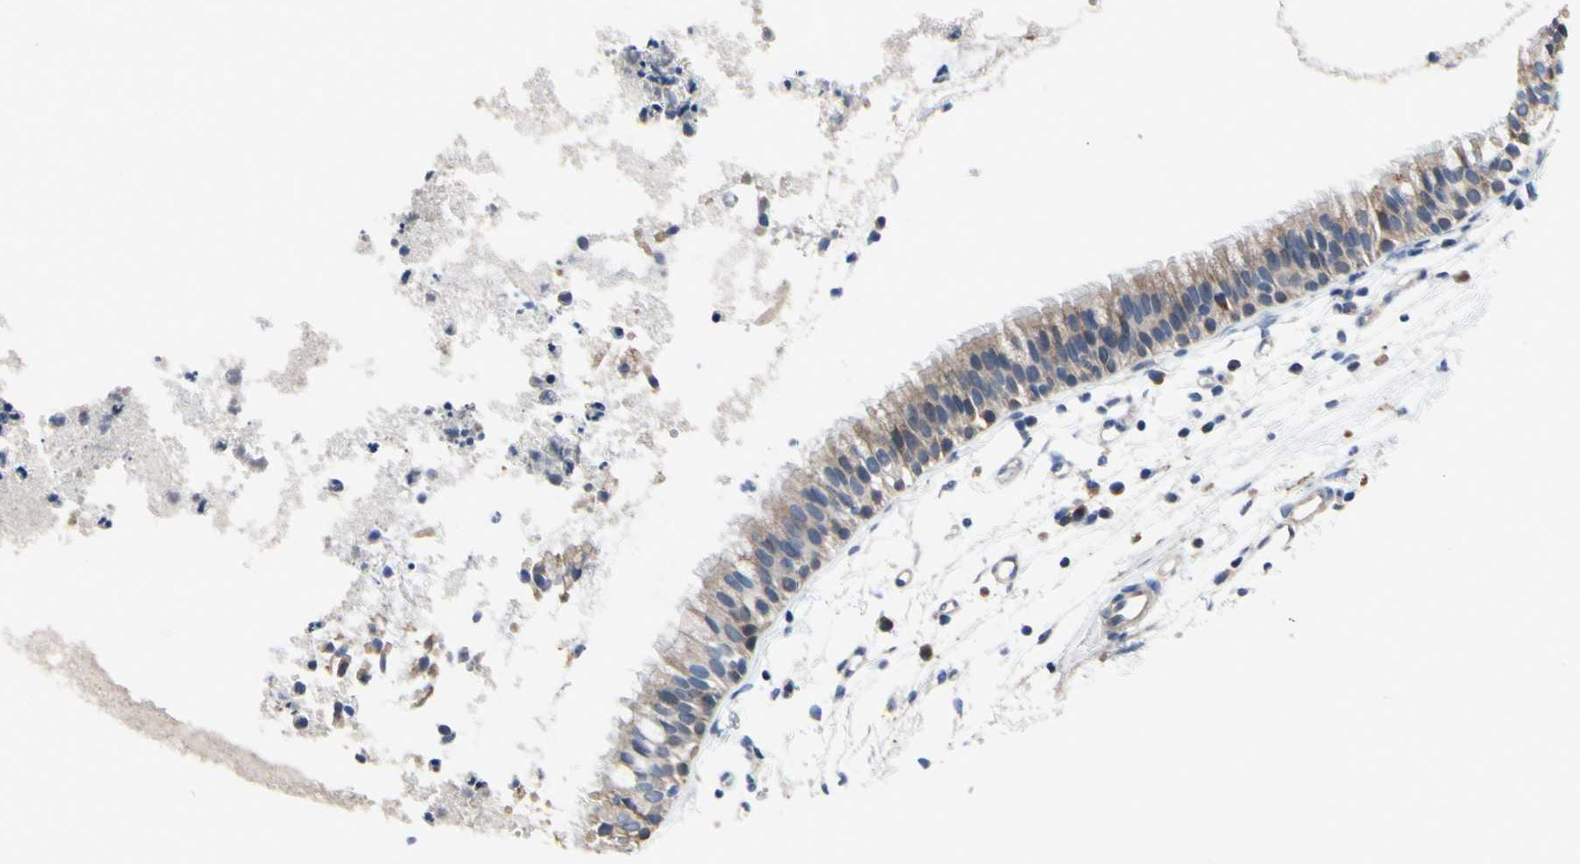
{"staining": {"intensity": "moderate", "quantity": ">75%", "location": "cytoplasmic/membranous"}, "tissue": "nasopharynx", "cell_type": "Respiratory epithelial cells", "image_type": "normal", "snomed": [{"axis": "morphology", "description": "Normal tissue, NOS"}, {"axis": "topography", "description": "Nasopharynx"}], "caption": "Human nasopharynx stained for a protein (brown) reveals moderate cytoplasmic/membranous positive positivity in approximately >75% of respiratory epithelial cells.", "gene": "TTC14", "patient": {"sex": "male", "age": 21}}